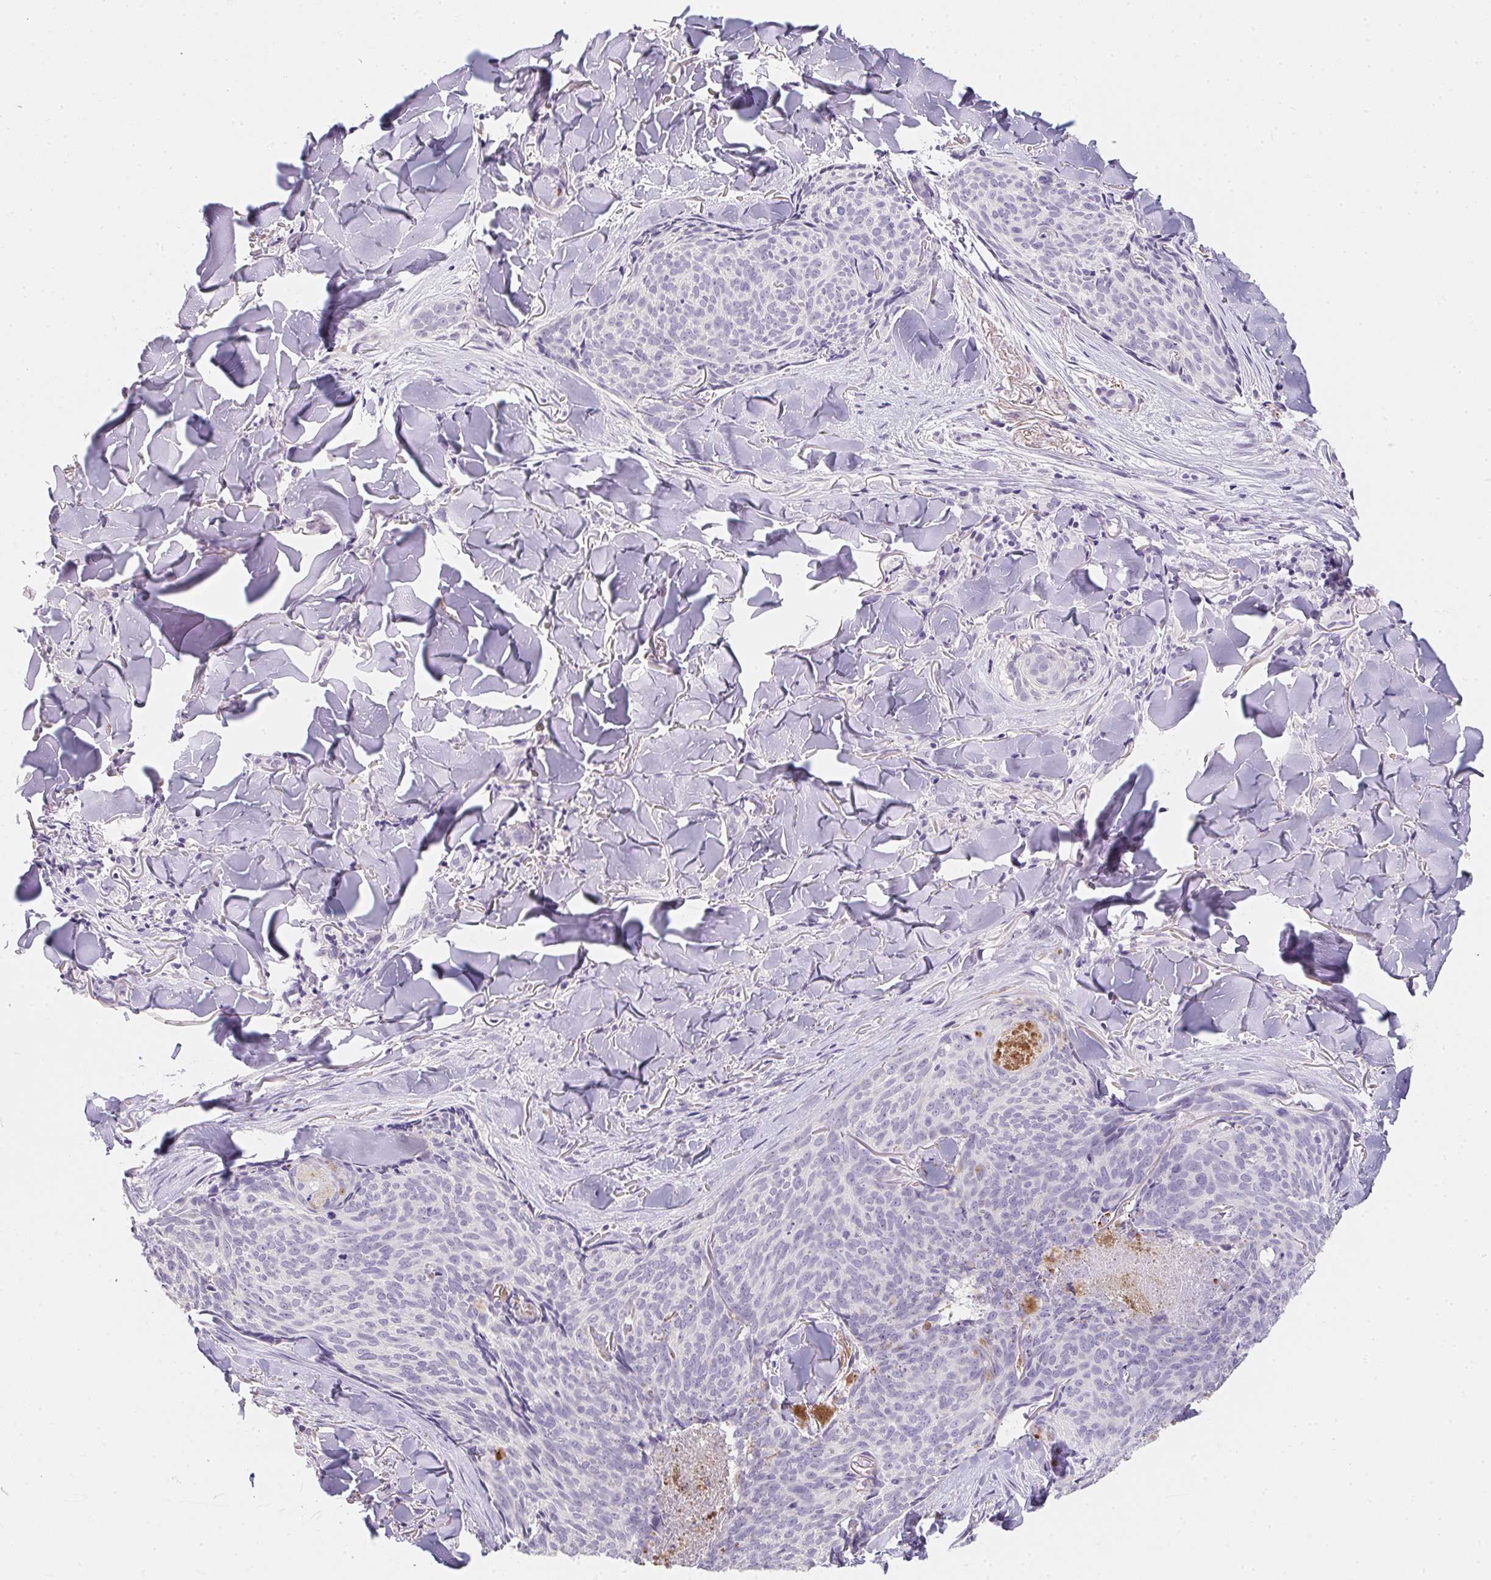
{"staining": {"intensity": "negative", "quantity": "none", "location": "none"}, "tissue": "skin cancer", "cell_type": "Tumor cells", "image_type": "cancer", "snomed": [{"axis": "morphology", "description": "Basal cell carcinoma"}, {"axis": "topography", "description": "Skin"}], "caption": "High power microscopy micrograph of an immunohistochemistry (IHC) histopathology image of skin cancer (basal cell carcinoma), revealing no significant positivity in tumor cells.", "gene": "MYL4", "patient": {"sex": "female", "age": 82}}